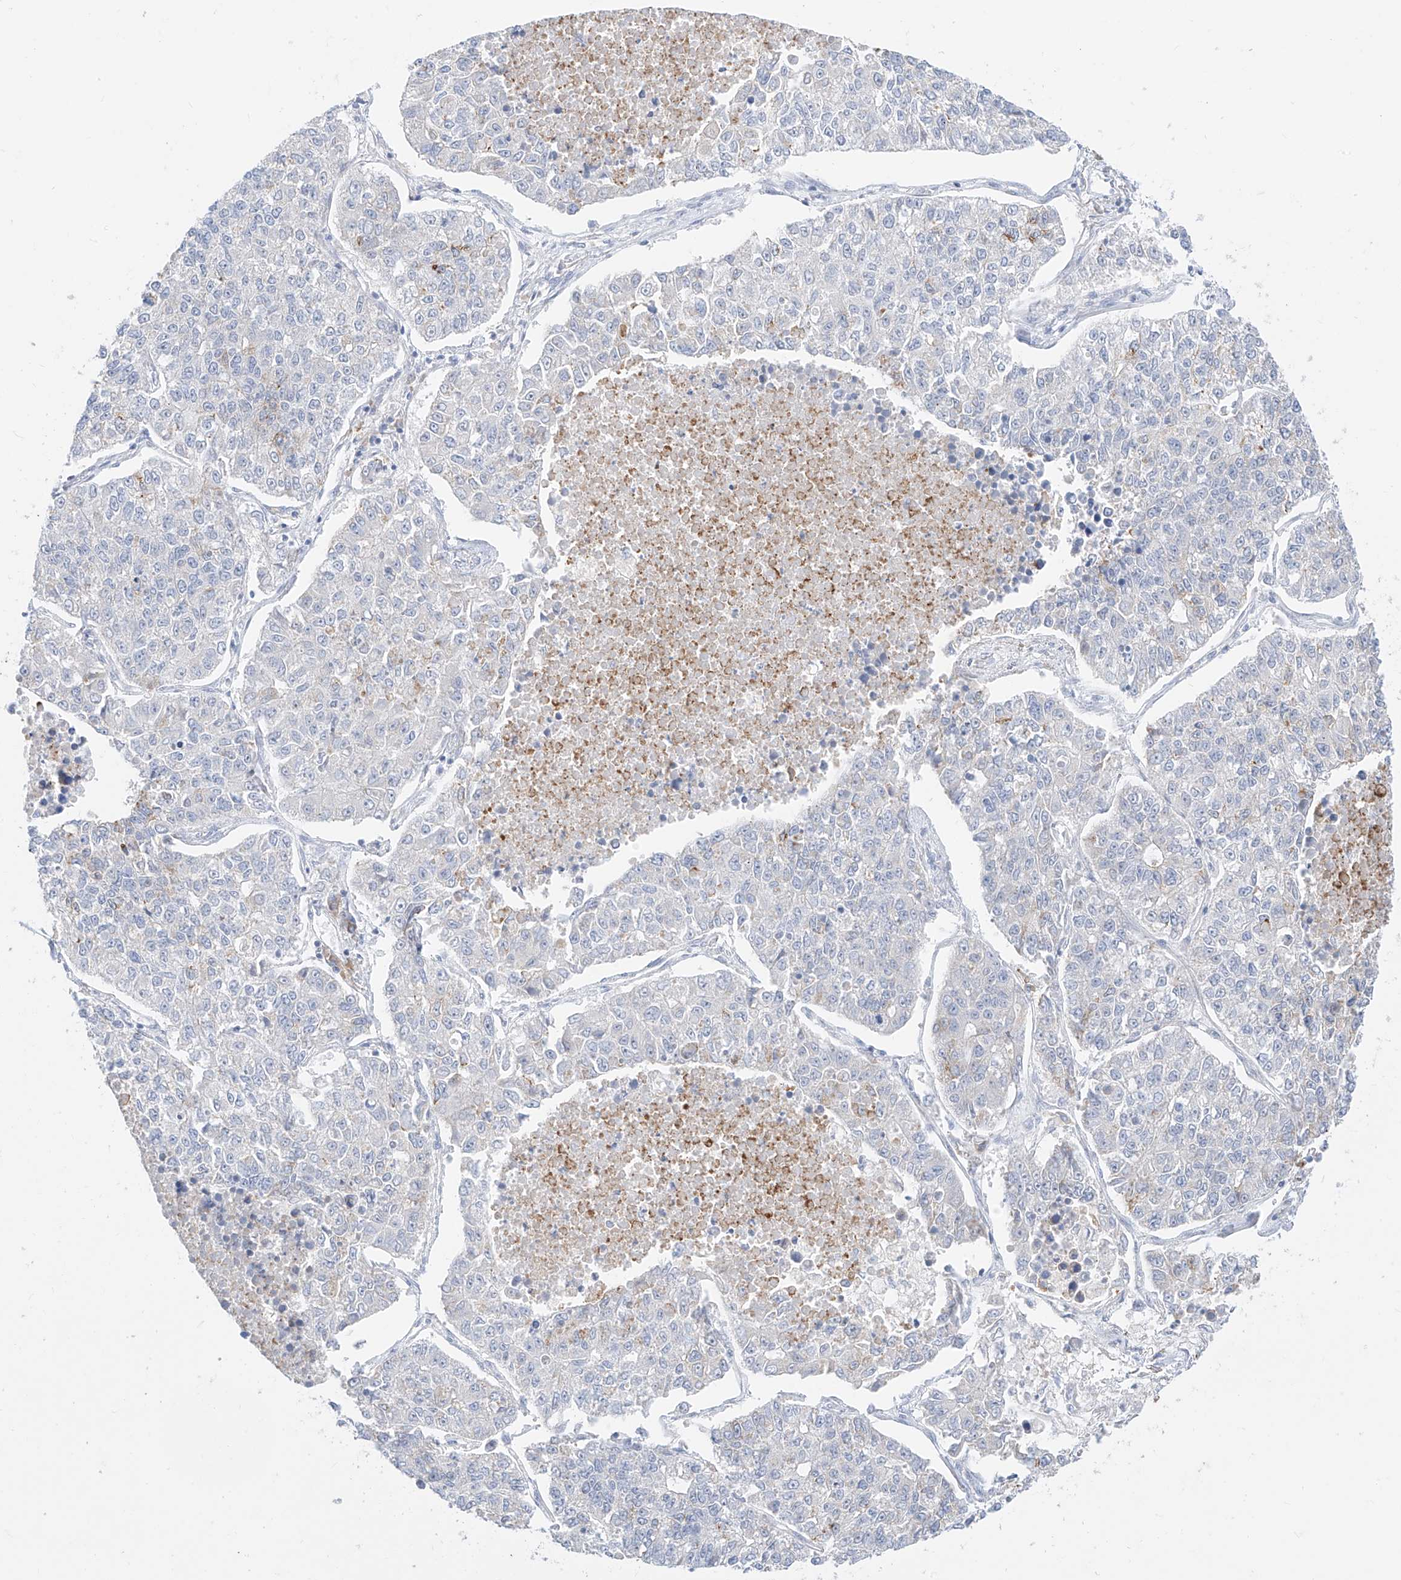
{"staining": {"intensity": "negative", "quantity": "none", "location": "none"}, "tissue": "lung cancer", "cell_type": "Tumor cells", "image_type": "cancer", "snomed": [{"axis": "morphology", "description": "Adenocarcinoma, NOS"}, {"axis": "topography", "description": "Lung"}], "caption": "This is a photomicrograph of immunohistochemistry (IHC) staining of adenocarcinoma (lung), which shows no staining in tumor cells.", "gene": "SYTL3", "patient": {"sex": "male", "age": 49}}